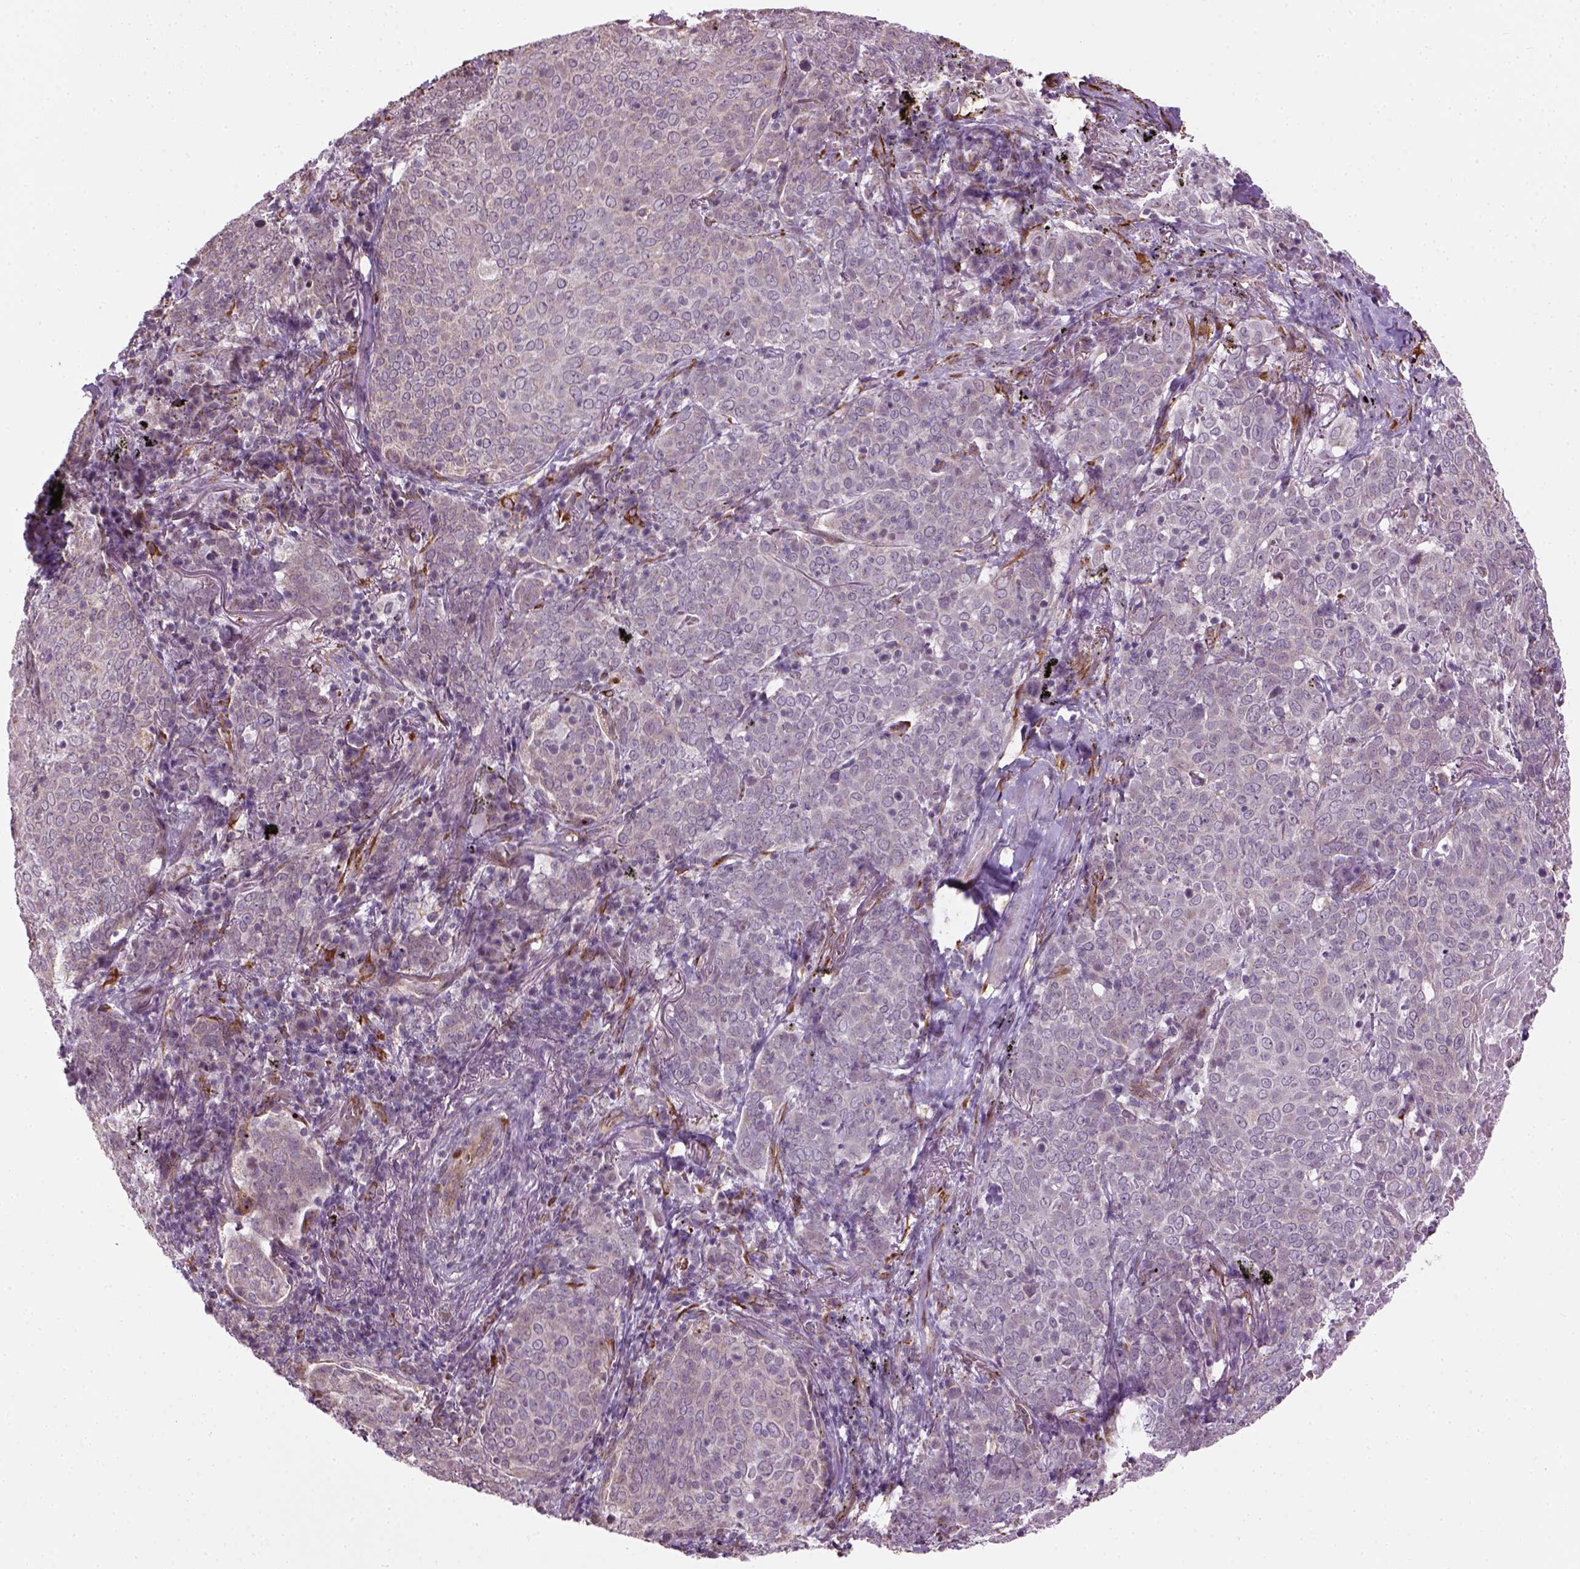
{"staining": {"intensity": "weak", "quantity": "<25%", "location": "cytoplasmic/membranous"}, "tissue": "lung cancer", "cell_type": "Tumor cells", "image_type": "cancer", "snomed": [{"axis": "morphology", "description": "Squamous cell carcinoma, NOS"}, {"axis": "topography", "description": "Lung"}], "caption": "Tumor cells are negative for protein expression in human squamous cell carcinoma (lung).", "gene": "XK", "patient": {"sex": "male", "age": 82}}